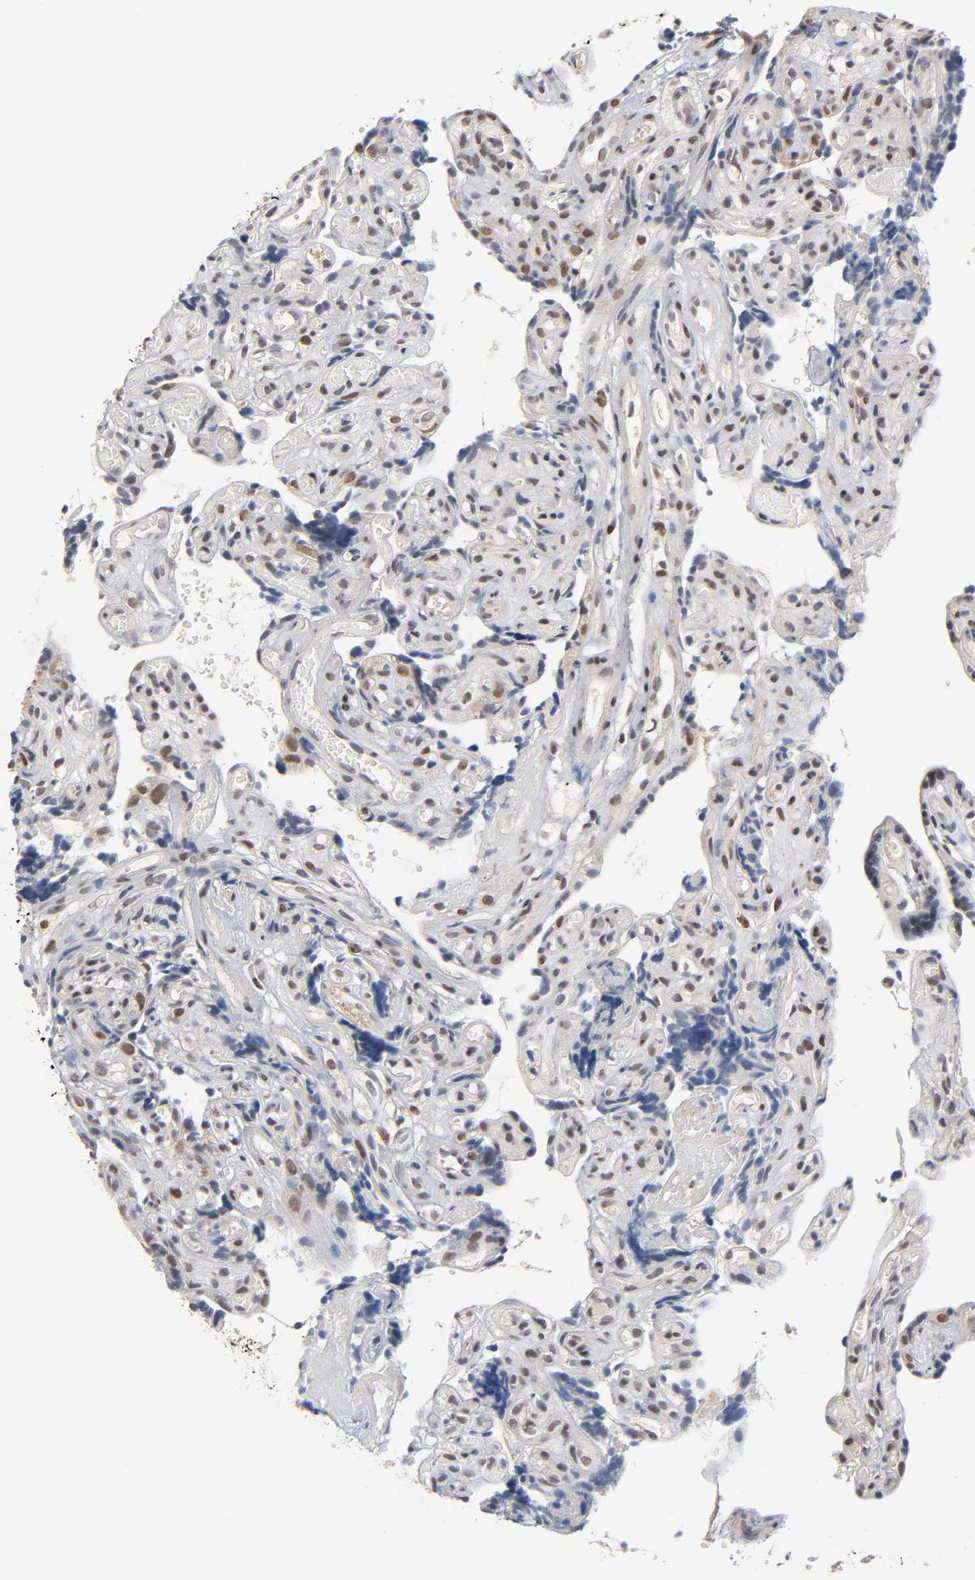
{"staining": {"intensity": "moderate", "quantity": ">75%", "location": "cytoplasmic/membranous,nuclear"}, "tissue": "placenta", "cell_type": "Decidual cells", "image_type": "normal", "snomed": [{"axis": "morphology", "description": "Normal tissue, NOS"}, {"axis": "topography", "description": "Placenta"}], "caption": "Immunohistochemical staining of benign placenta reveals moderate cytoplasmic/membranous,nuclear protein staining in about >75% of decidual cells. Nuclei are stained in blue.", "gene": "HTR1E", "patient": {"sex": "female", "age": 30}}